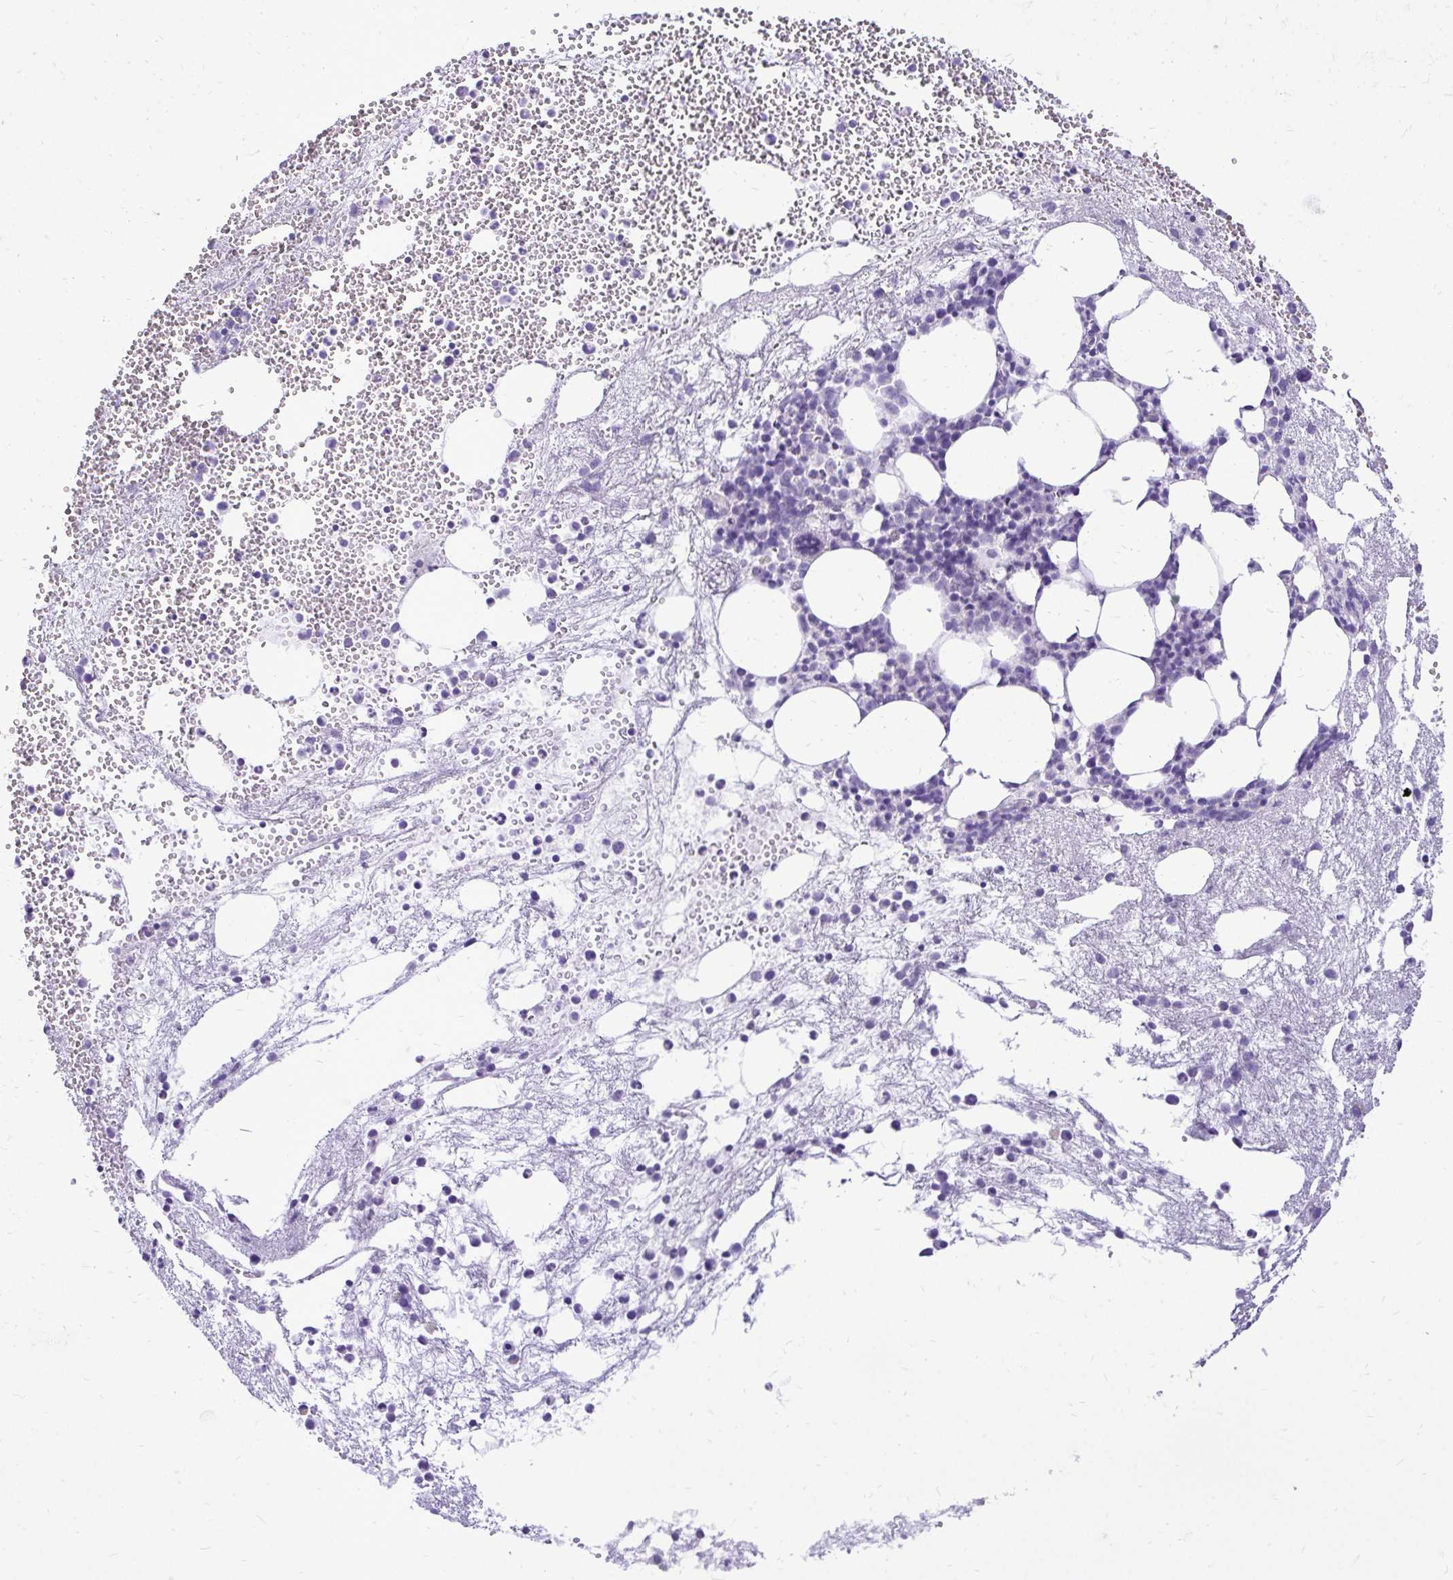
{"staining": {"intensity": "negative", "quantity": "none", "location": "none"}, "tissue": "bone marrow", "cell_type": "Hematopoietic cells", "image_type": "normal", "snomed": [{"axis": "morphology", "description": "Normal tissue, NOS"}, {"axis": "topography", "description": "Bone marrow"}], "caption": "Bone marrow was stained to show a protein in brown. There is no significant expression in hematopoietic cells. (Stains: DAB immunohistochemistry (IHC) with hematoxylin counter stain, Microscopy: brightfield microscopy at high magnification).", "gene": "PELI3", "patient": {"sex": "female", "age": 57}}